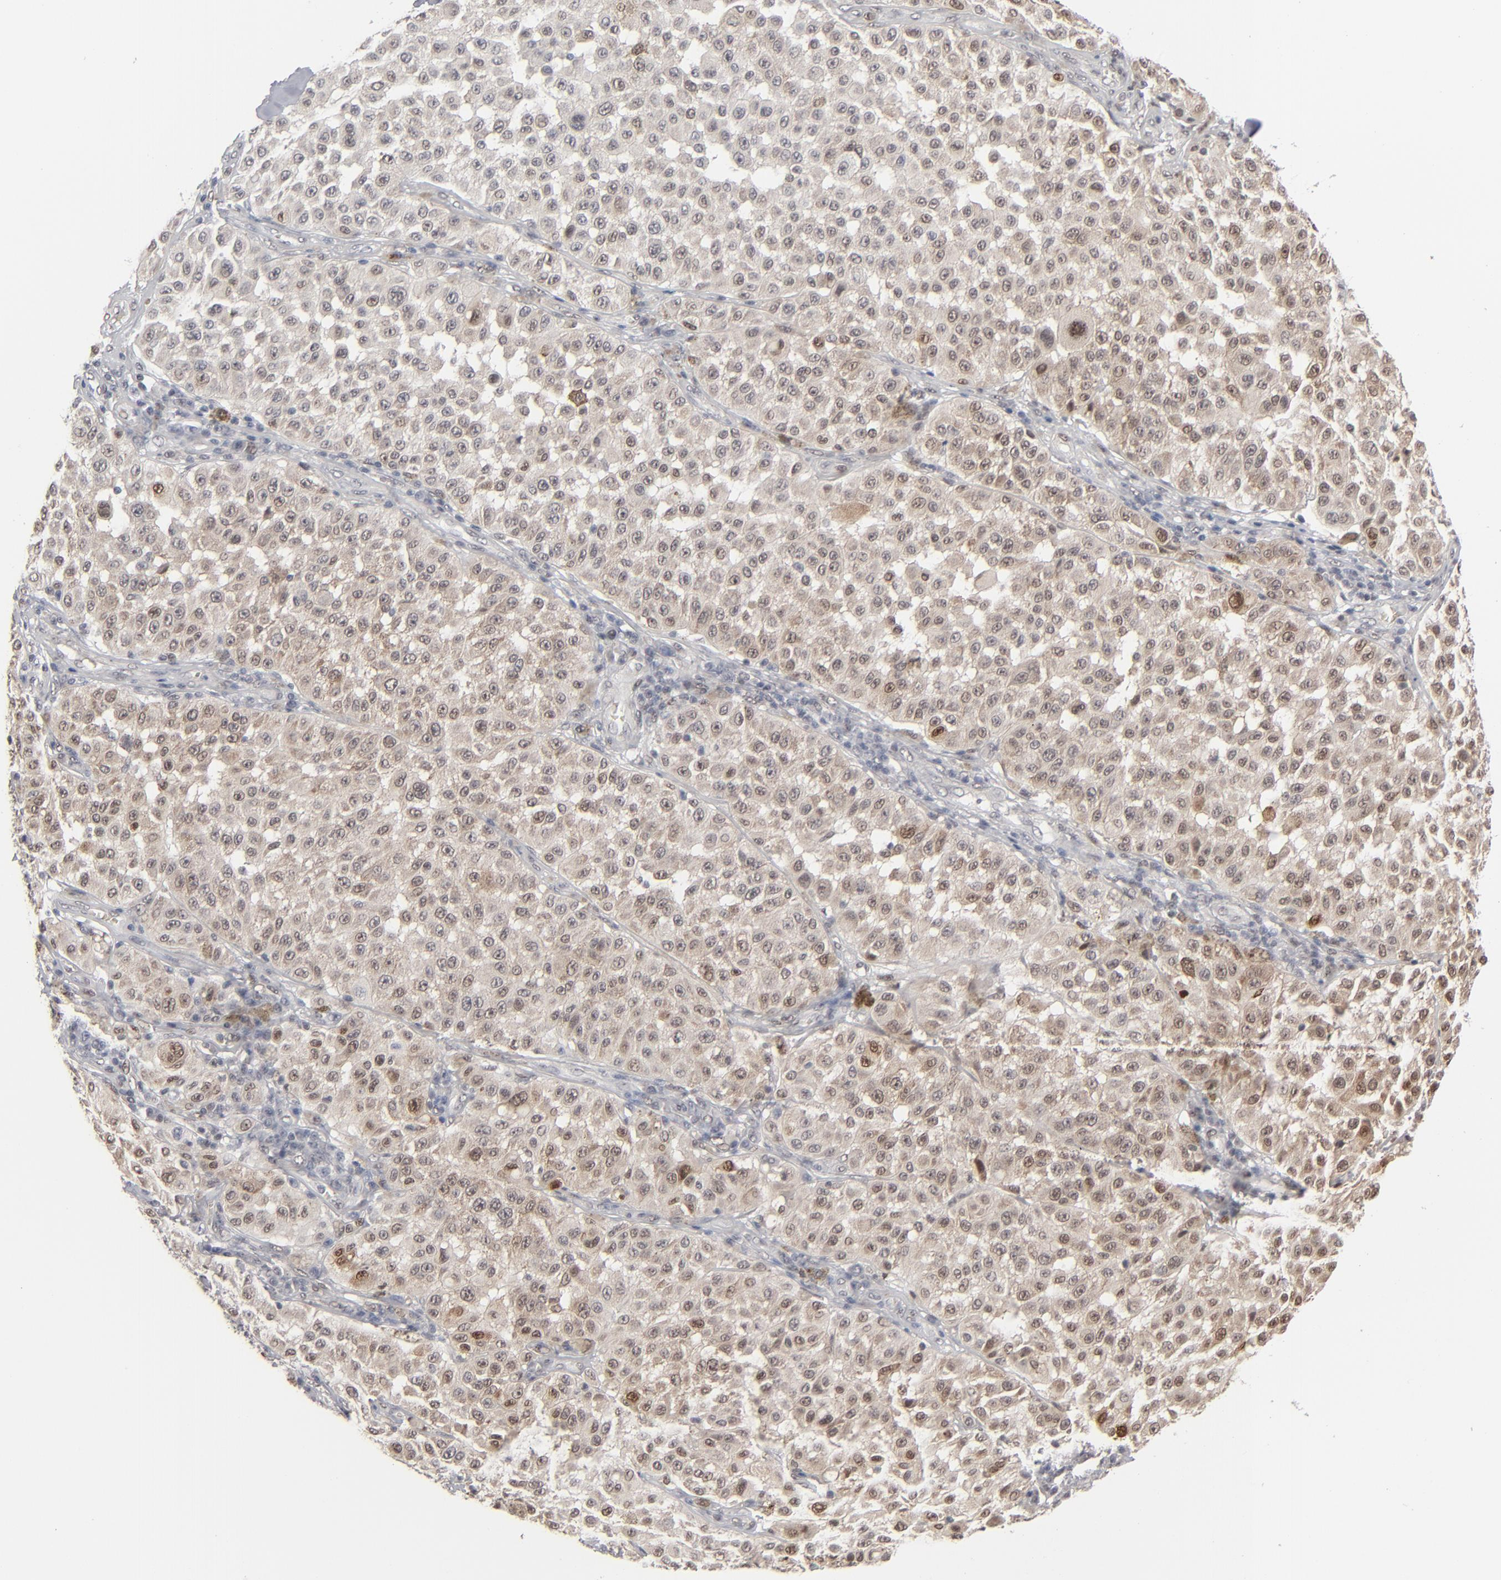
{"staining": {"intensity": "weak", "quantity": ">75%", "location": "cytoplasmic/membranous"}, "tissue": "melanoma", "cell_type": "Tumor cells", "image_type": "cancer", "snomed": [{"axis": "morphology", "description": "Malignant melanoma, NOS"}, {"axis": "topography", "description": "Skin"}], "caption": "Melanoma stained with a protein marker displays weak staining in tumor cells.", "gene": "IRF9", "patient": {"sex": "female", "age": 64}}